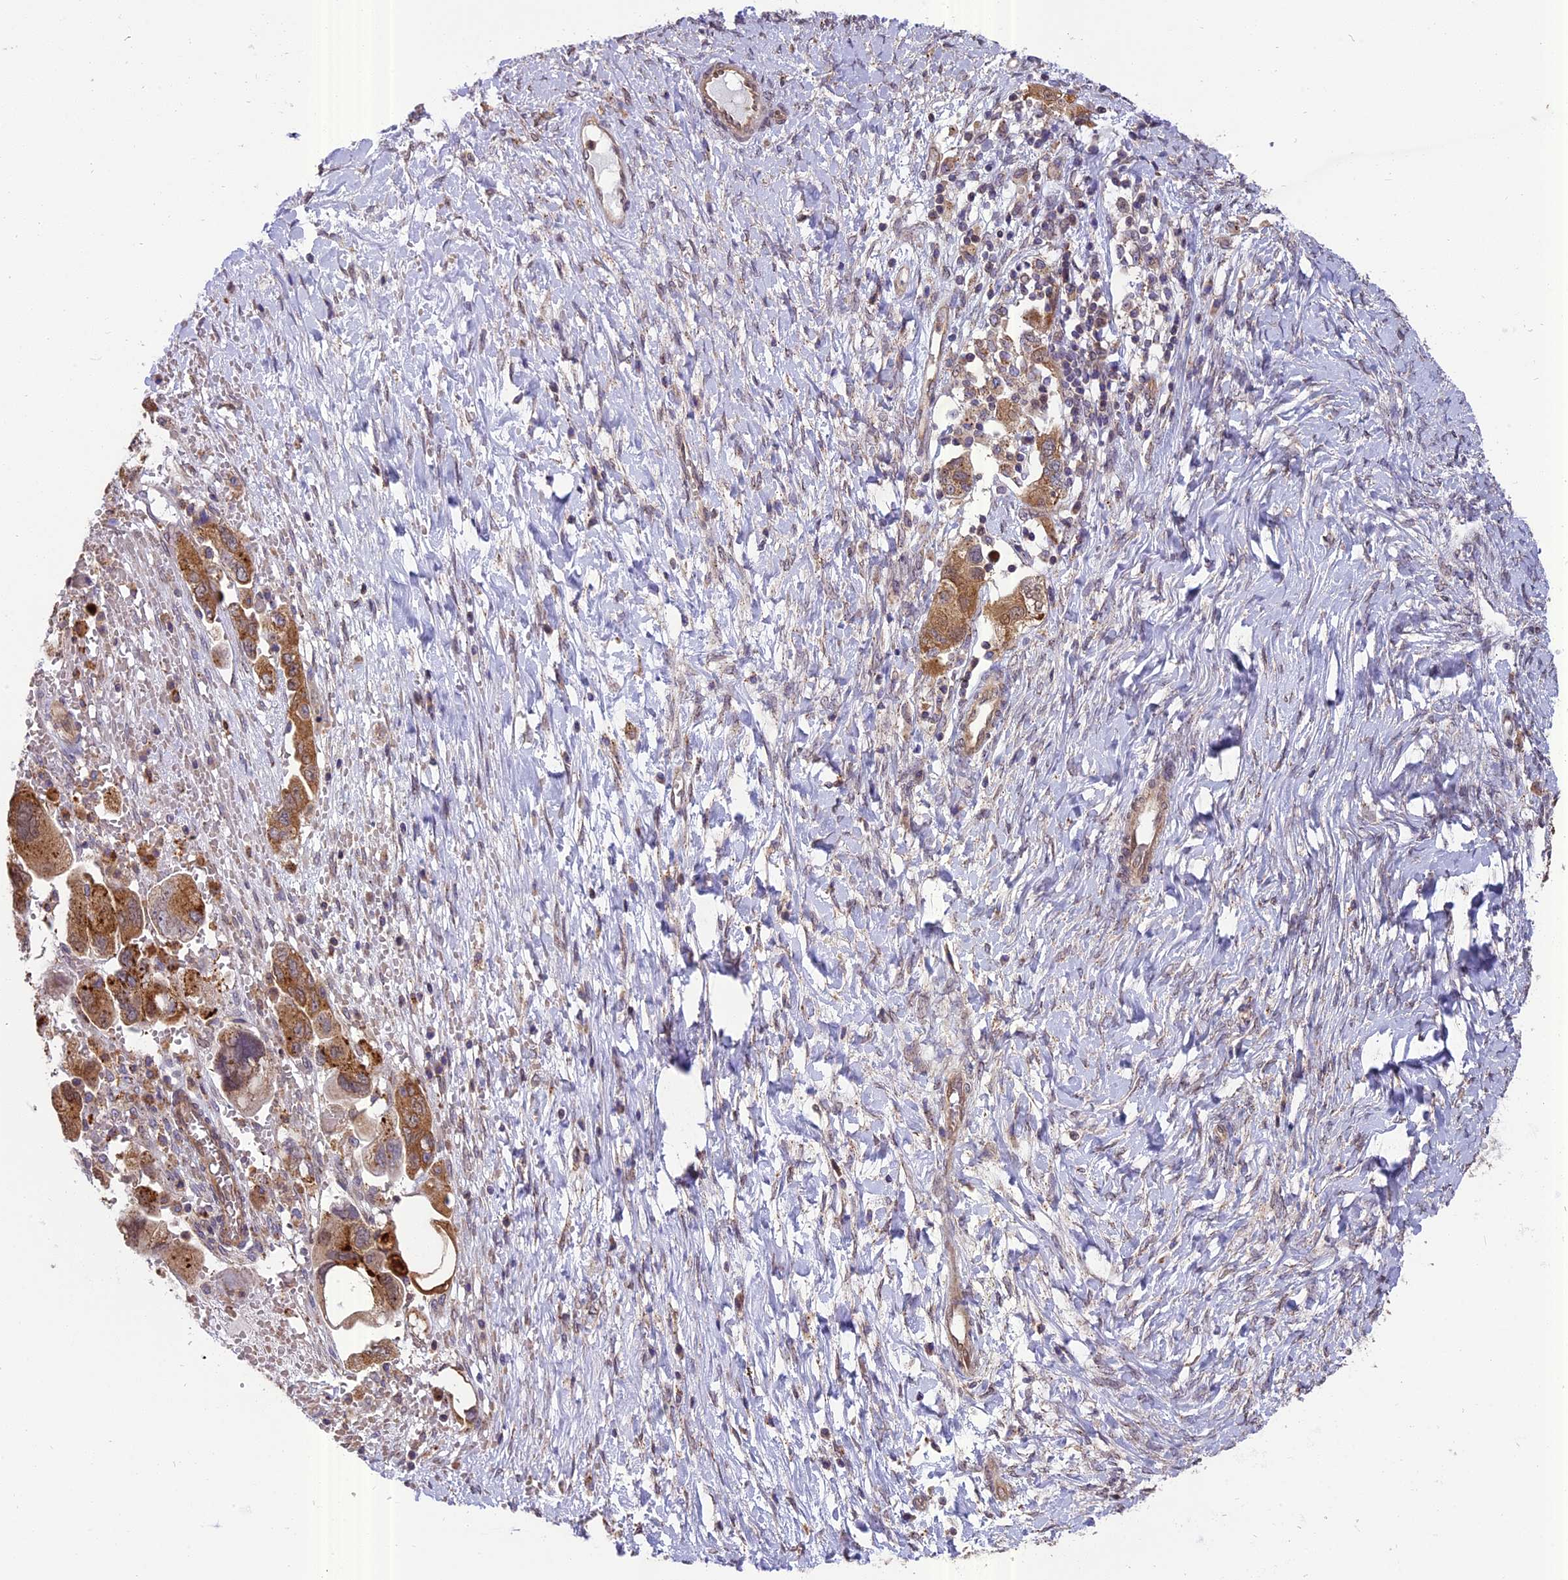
{"staining": {"intensity": "moderate", "quantity": ">75%", "location": "cytoplasmic/membranous"}, "tissue": "ovarian cancer", "cell_type": "Tumor cells", "image_type": "cancer", "snomed": [{"axis": "morphology", "description": "Carcinoma, NOS"}, {"axis": "morphology", "description": "Cystadenocarcinoma, serous, NOS"}, {"axis": "topography", "description": "Ovary"}], "caption": "Immunohistochemical staining of human serous cystadenocarcinoma (ovarian) displays medium levels of moderate cytoplasmic/membranous protein positivity in about >75% of tumor cells.", "gene": "CHMP2A", "patient": {"sex": "female", "age": 69}}